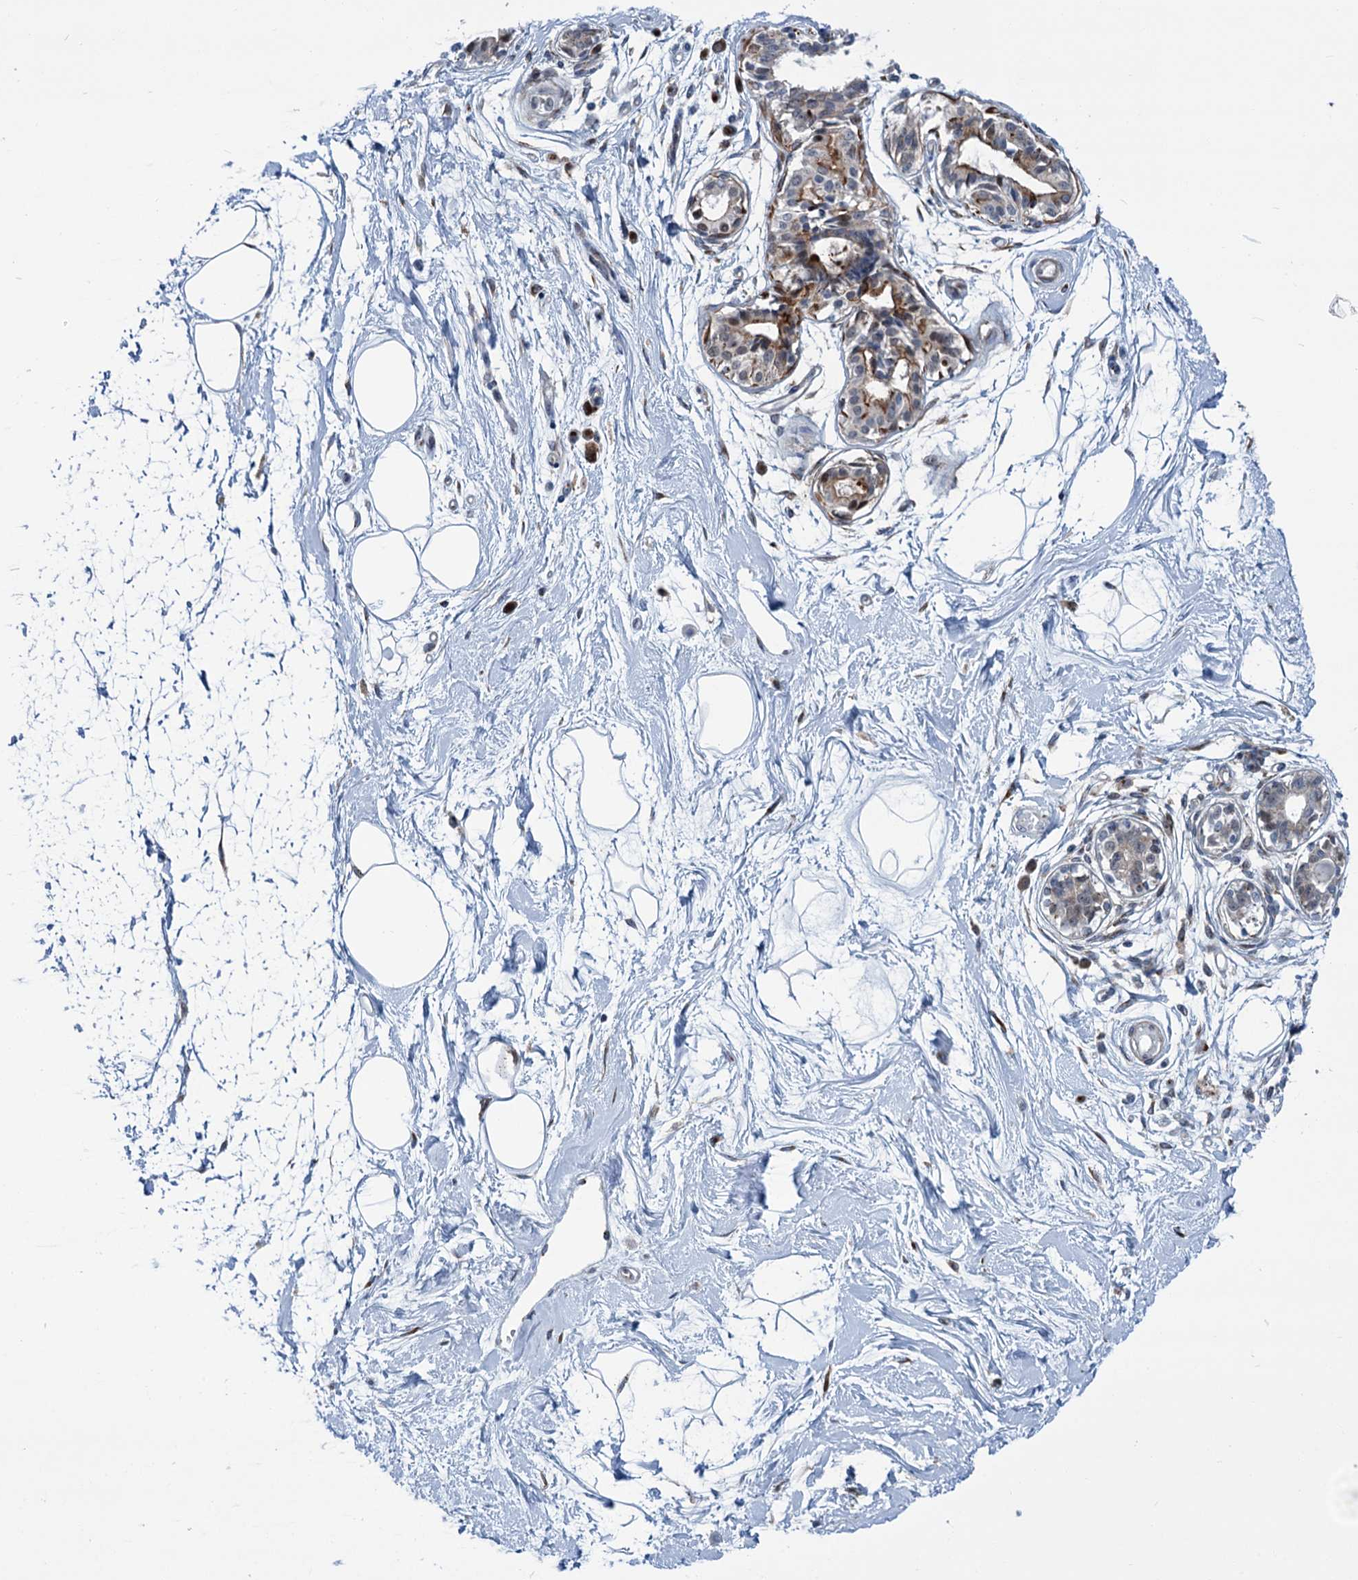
{"staining": {"intensity": "negative", "quantity": "none", "location": "none"}, "tissue": "breast", "cell_type": "Adipocytes", "image_type": "normal", "snomed": [{"axis": "morphology", "description": "Normal tissue, NOS"}, {"axis": "topography", "description": "Breast"}], "caption": "This is an immunohistochemistry (IHC) image of unremarkable breast. There is no expression in adipocytes.", "gene": "ELP4", "patient": {"sex": "female", "age": 45}}